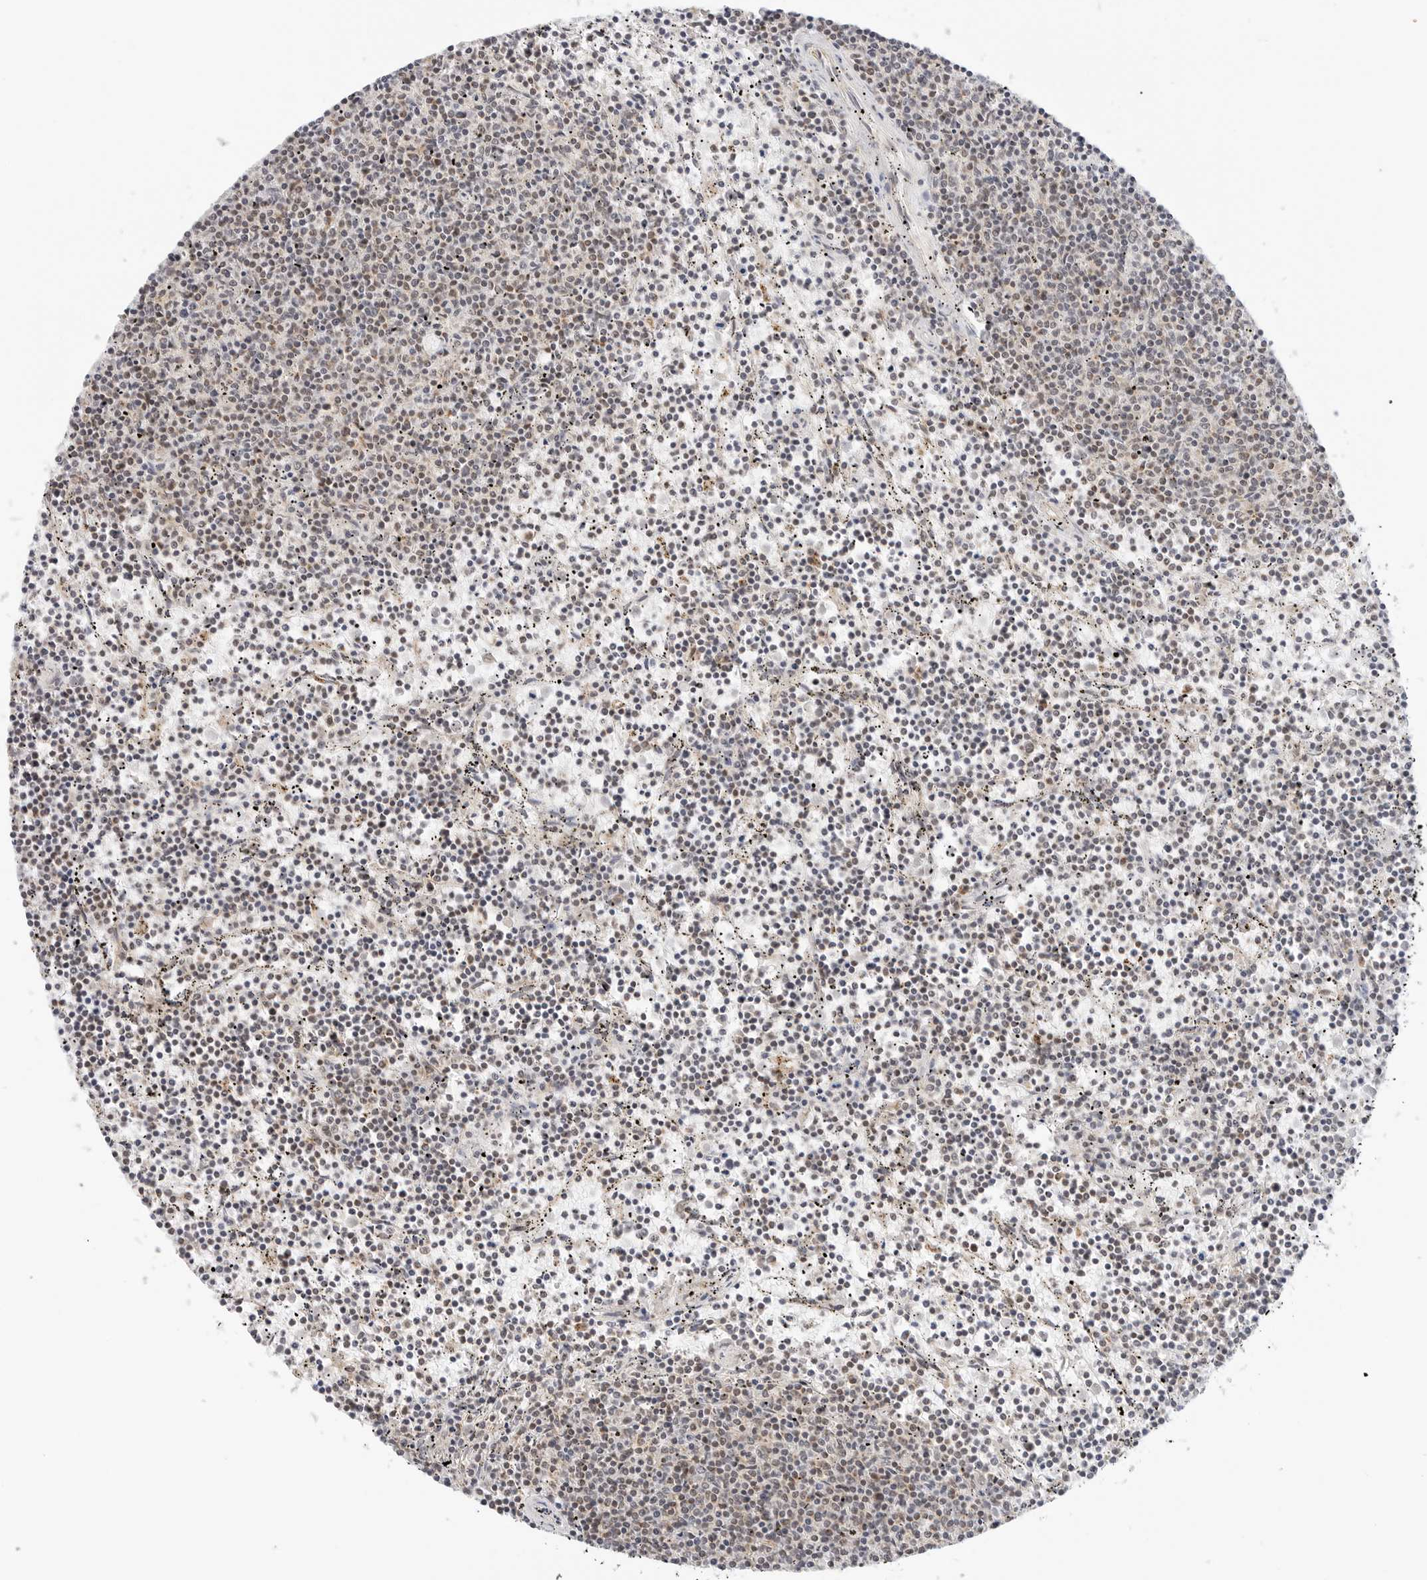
{"staining": {"intensity": "weak", "quantity": "<25%", "location": "cytoplasmic/membranous"}, "tissue": "lymphoma", "cell_type": "Tumor cells", "image_type": "cancer", "snomed": [{"axis": "morphology", "description": "Malignant lymphoma, non-Hodgkin's type, Low grade"}, {"axis": "topography", "description": "Spleen"}], "caption": "An IHC image of low-grade malignant lymphoma, non-Hodgkin's type is shown. There is no staining in tumor cells of low-grade malignant lymphoma, non-Hodgkin's type.", "gene": "DYRK4", "patient": {"sex": "female", "age": 50}}